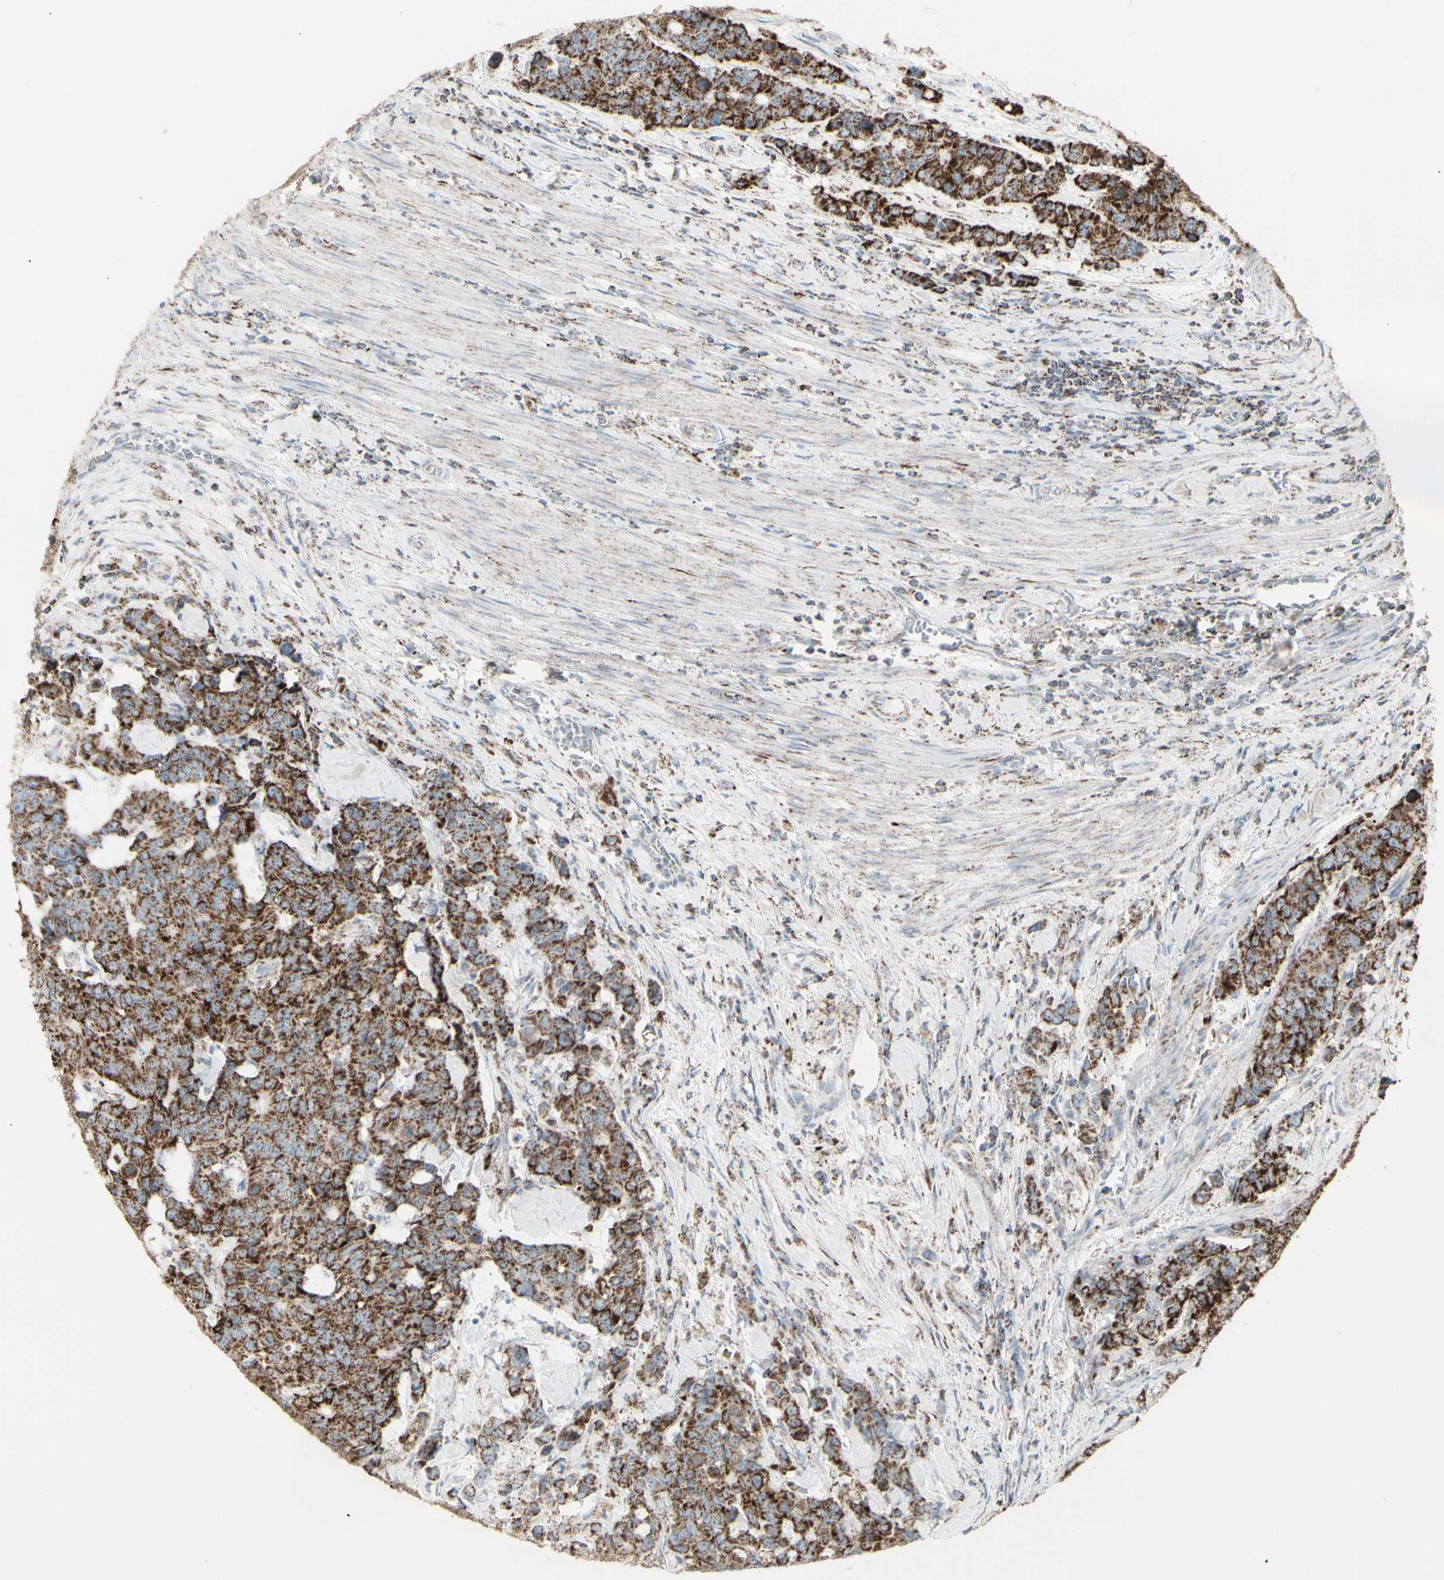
{"staining": {"intensity": "strong", "quantity": ">75%", "location": "cytoplasmic/membranous"}, "tissue": "colorectal cancer", "cell_type": "Tumor cells", "image_type": "cancer", "snomed": [{"axis": "morphology", "description": "Adenocarcinoma, NOS"}, {"axis": "topography", "description": "Colon"}], "caption": "A brown stain highlights strong cytoplasmic/membranous expression of a protein in human colorectal adenocarcinoma tumor cells.", "gene": "PLGRKT", "patient": {"sex": "female", "age": 86}}